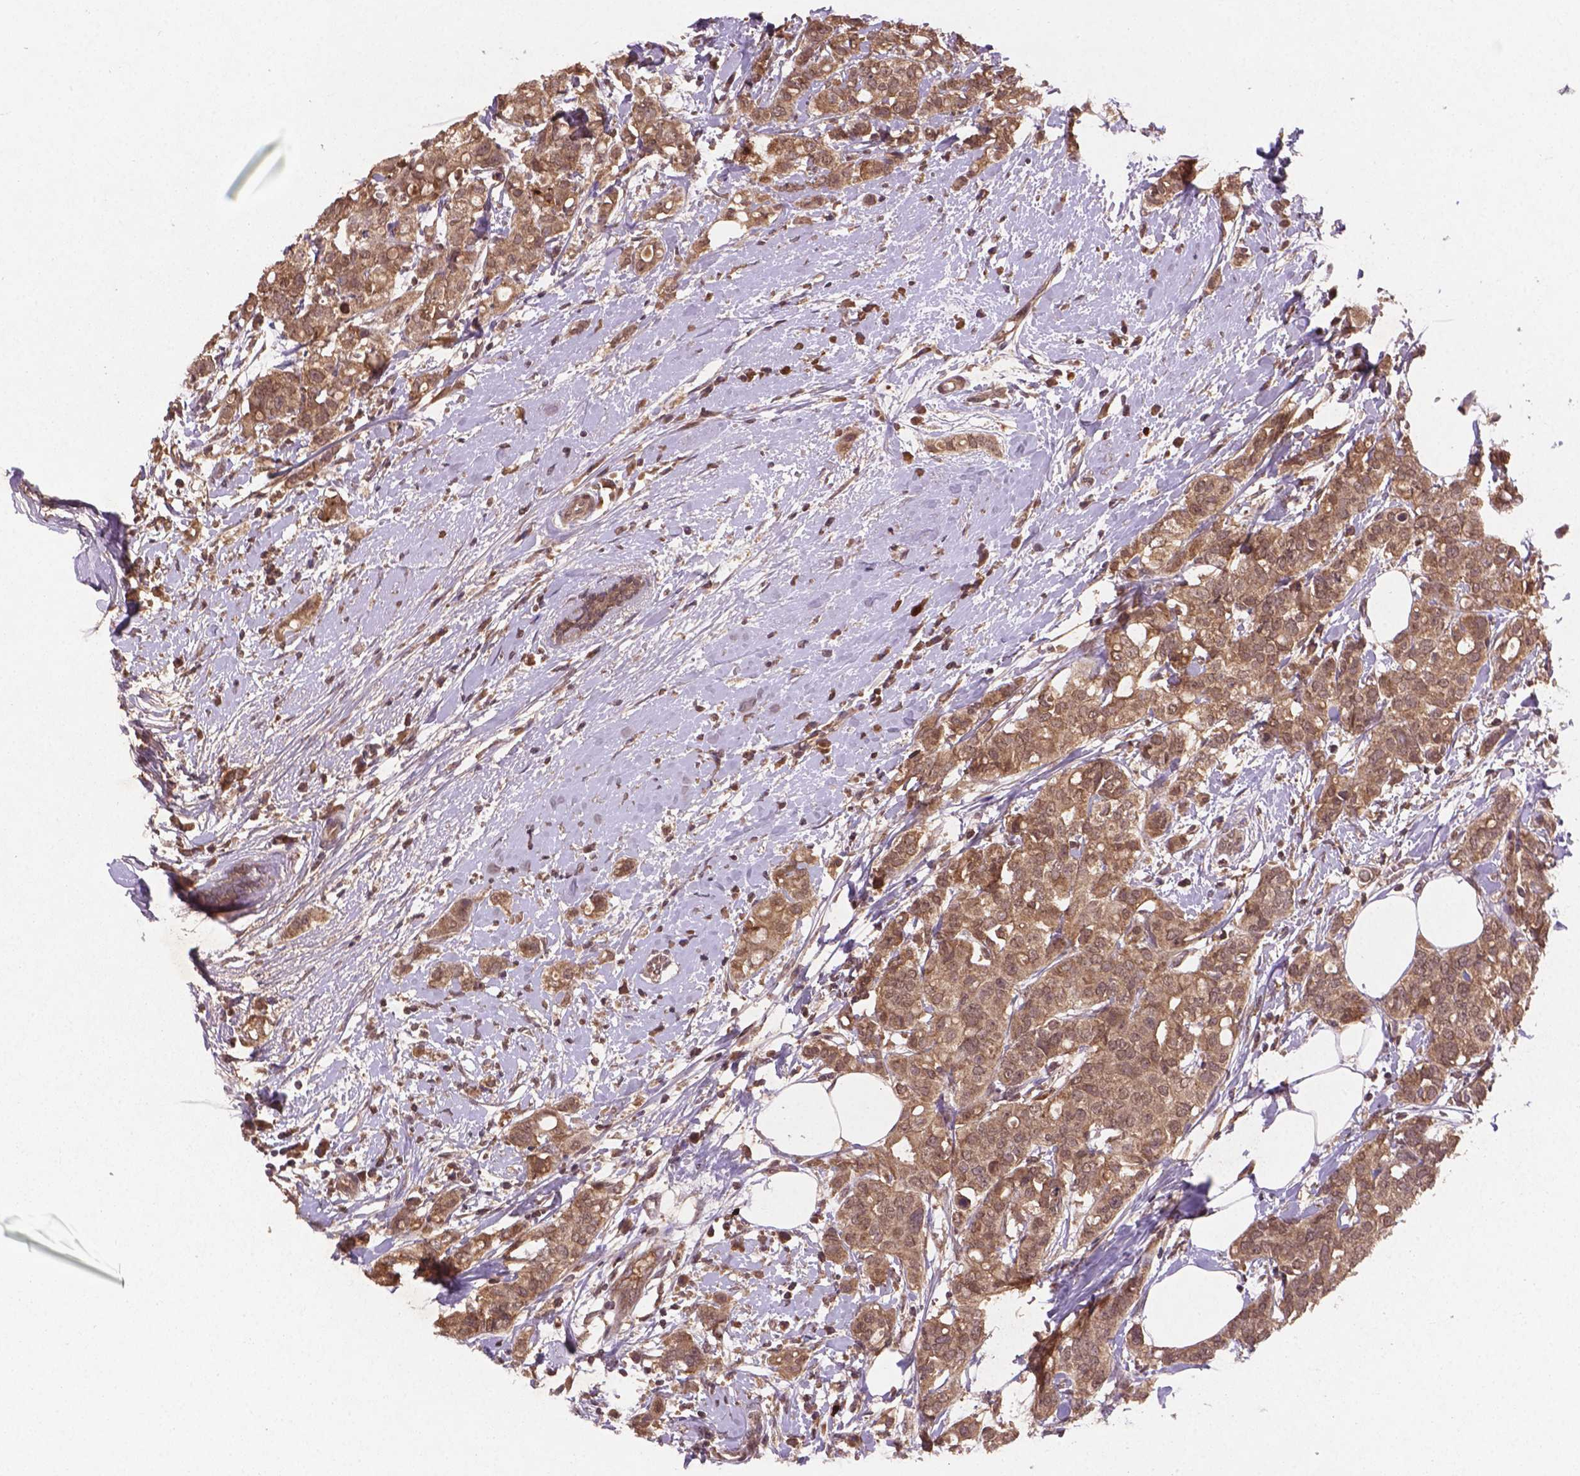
{"staining": {"intensity": "moderate", "quantity": ">75%", "location": "cytoplasmic/membranous,nuclear"}, "tissue": "breast cancer", "cell_type": "Tumor cells", "image_type": "cancer", "snomed": [{"axis": "morphology", "description": "Duct carcinoma"}, {"axis": "topography", "description": "Breast"}], "caption": "Protein expression analysis of human breast cancer reveals moderate cytoplasmic/membranous and nuclear expression in about >75% of tumor cells.", "gene": "NIPAL2", "patient": {"sex": "female", "age": 40}}